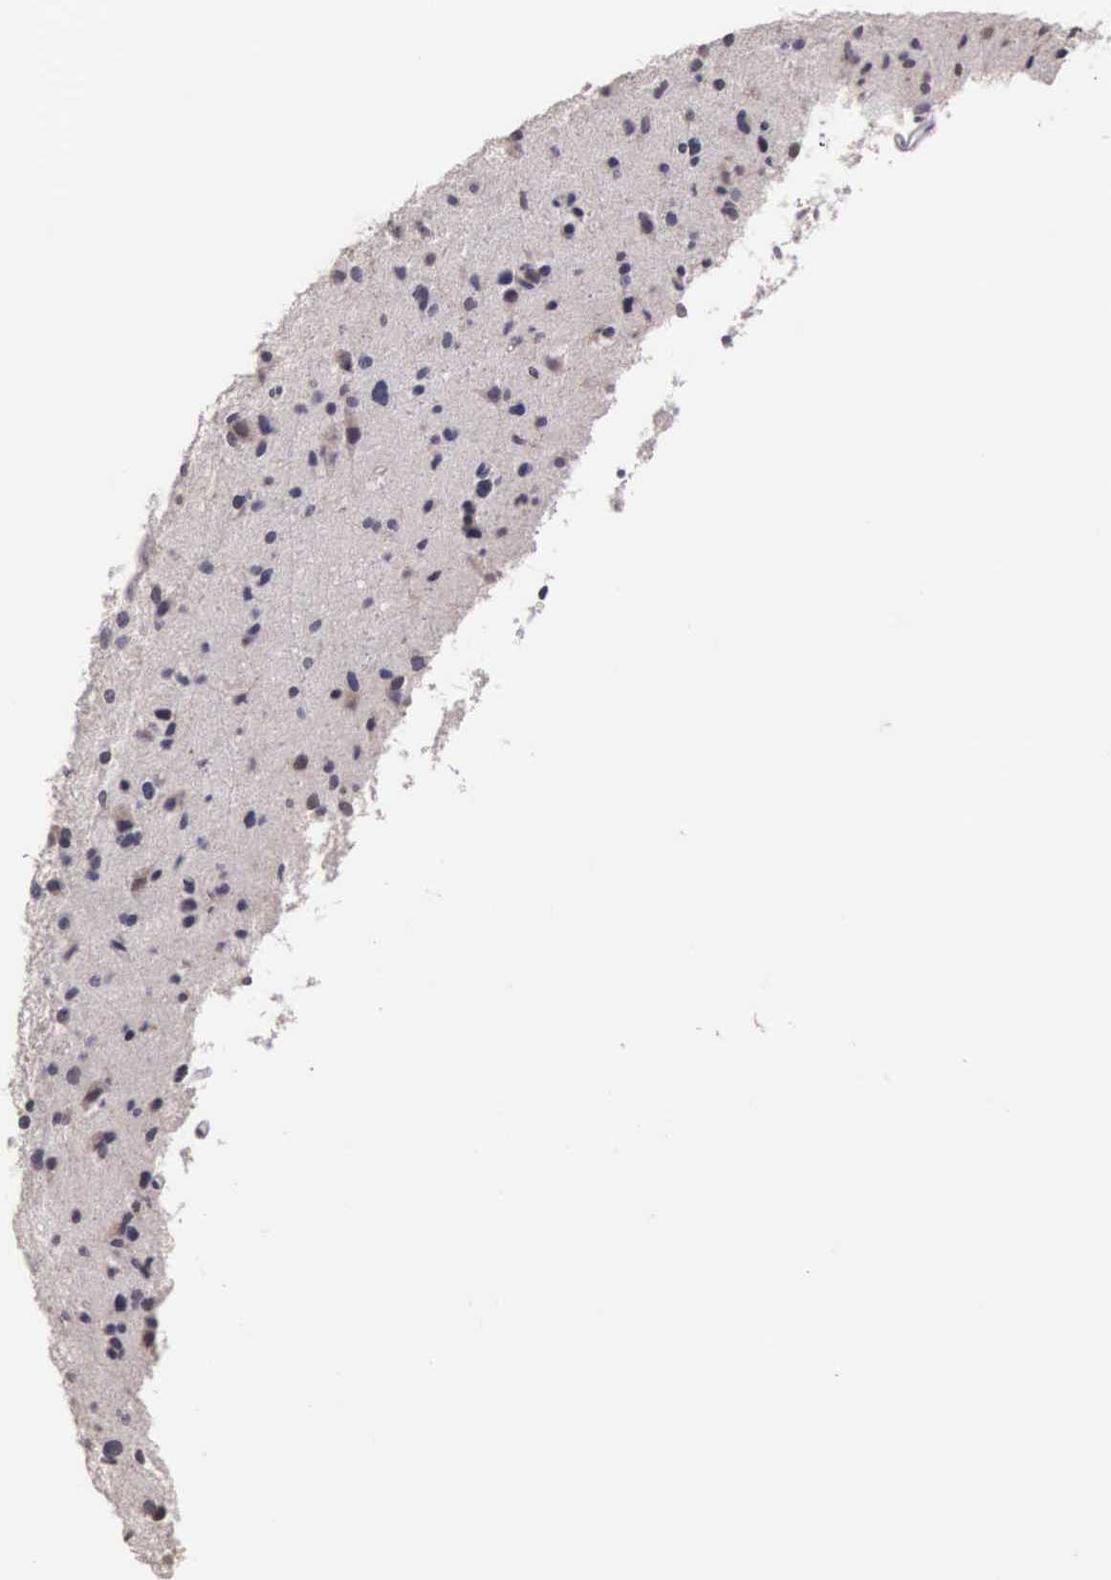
{"staining": {"intensity": "weak", "quantity": "<25%", "location": "cytoplasmic/membranous"}, "tissue": "glioma", "cell_type": "Tumor cells", "image_type": "cancer", "snomed": [{"axis": "morphology", "description": "Glioma, malignant, Low grade"}, {"axis": "topography", "description": "Brain"}], "caption": "DAB (3,3'-diaminobenzidine) immunohistochemical staining of glioma shows no significant expression in tumor cells.", "gene": "CDC45", "patient": {"sex": "female", "age": 46}}